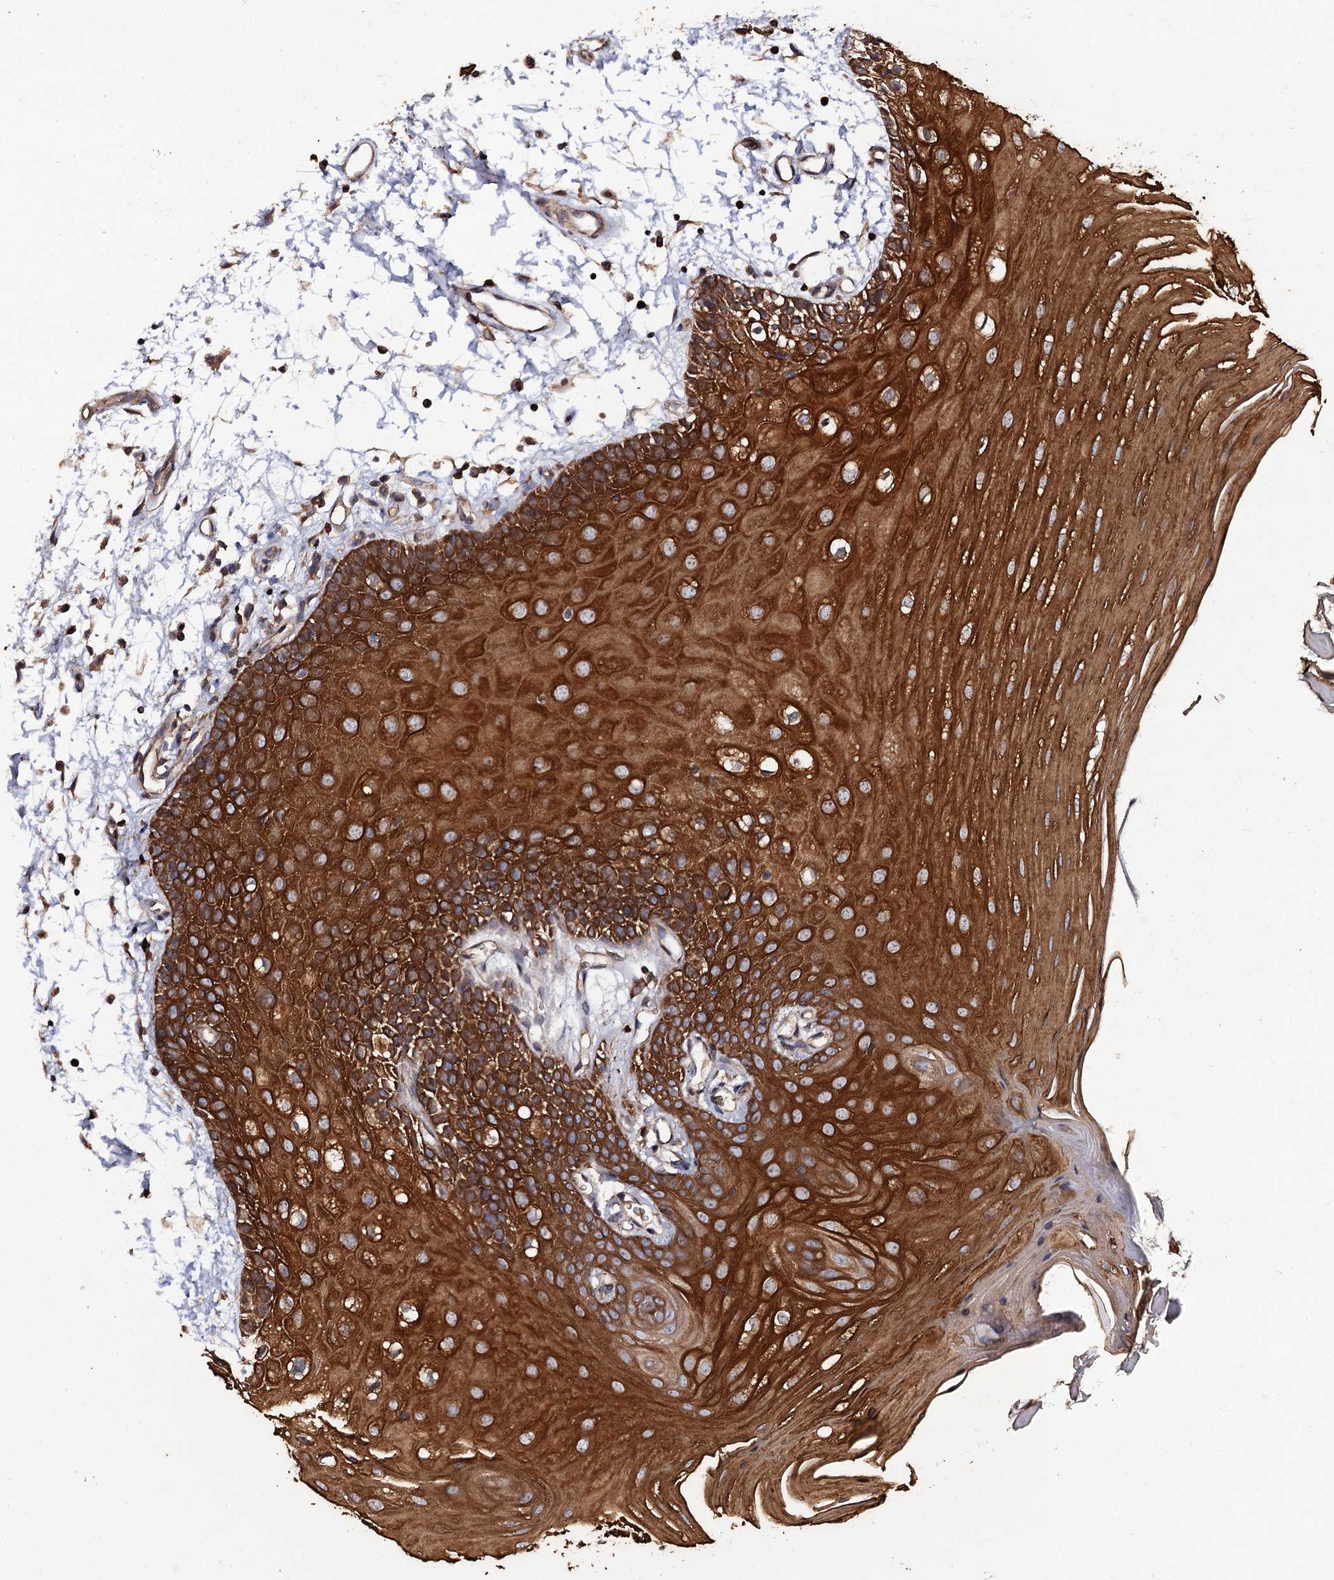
{"staining": {"intensity": "strong", "quantity": ">75%", "location": "cytoplasmic/membranous"}, "tissue": "oral mucosa", "cell_type": "Squamous epithelial cells", "image_type": "normal", "snomed": [{"axis": "morphology", "description": "Normal tissue, NOS"}, {"axis": "topography", "description": "Oral tissue"}, {"axis": "topography", "description": "Tounge, NOS"}], "caption": "Strong cytoplasmic/membranous staining for a protein is identified in approximately >75% of squamous epithelial cells of normal oral mucosa using immunohistochemistry.", "gene": "TTC23", "patient": {"sex": "female", "age": 73}}